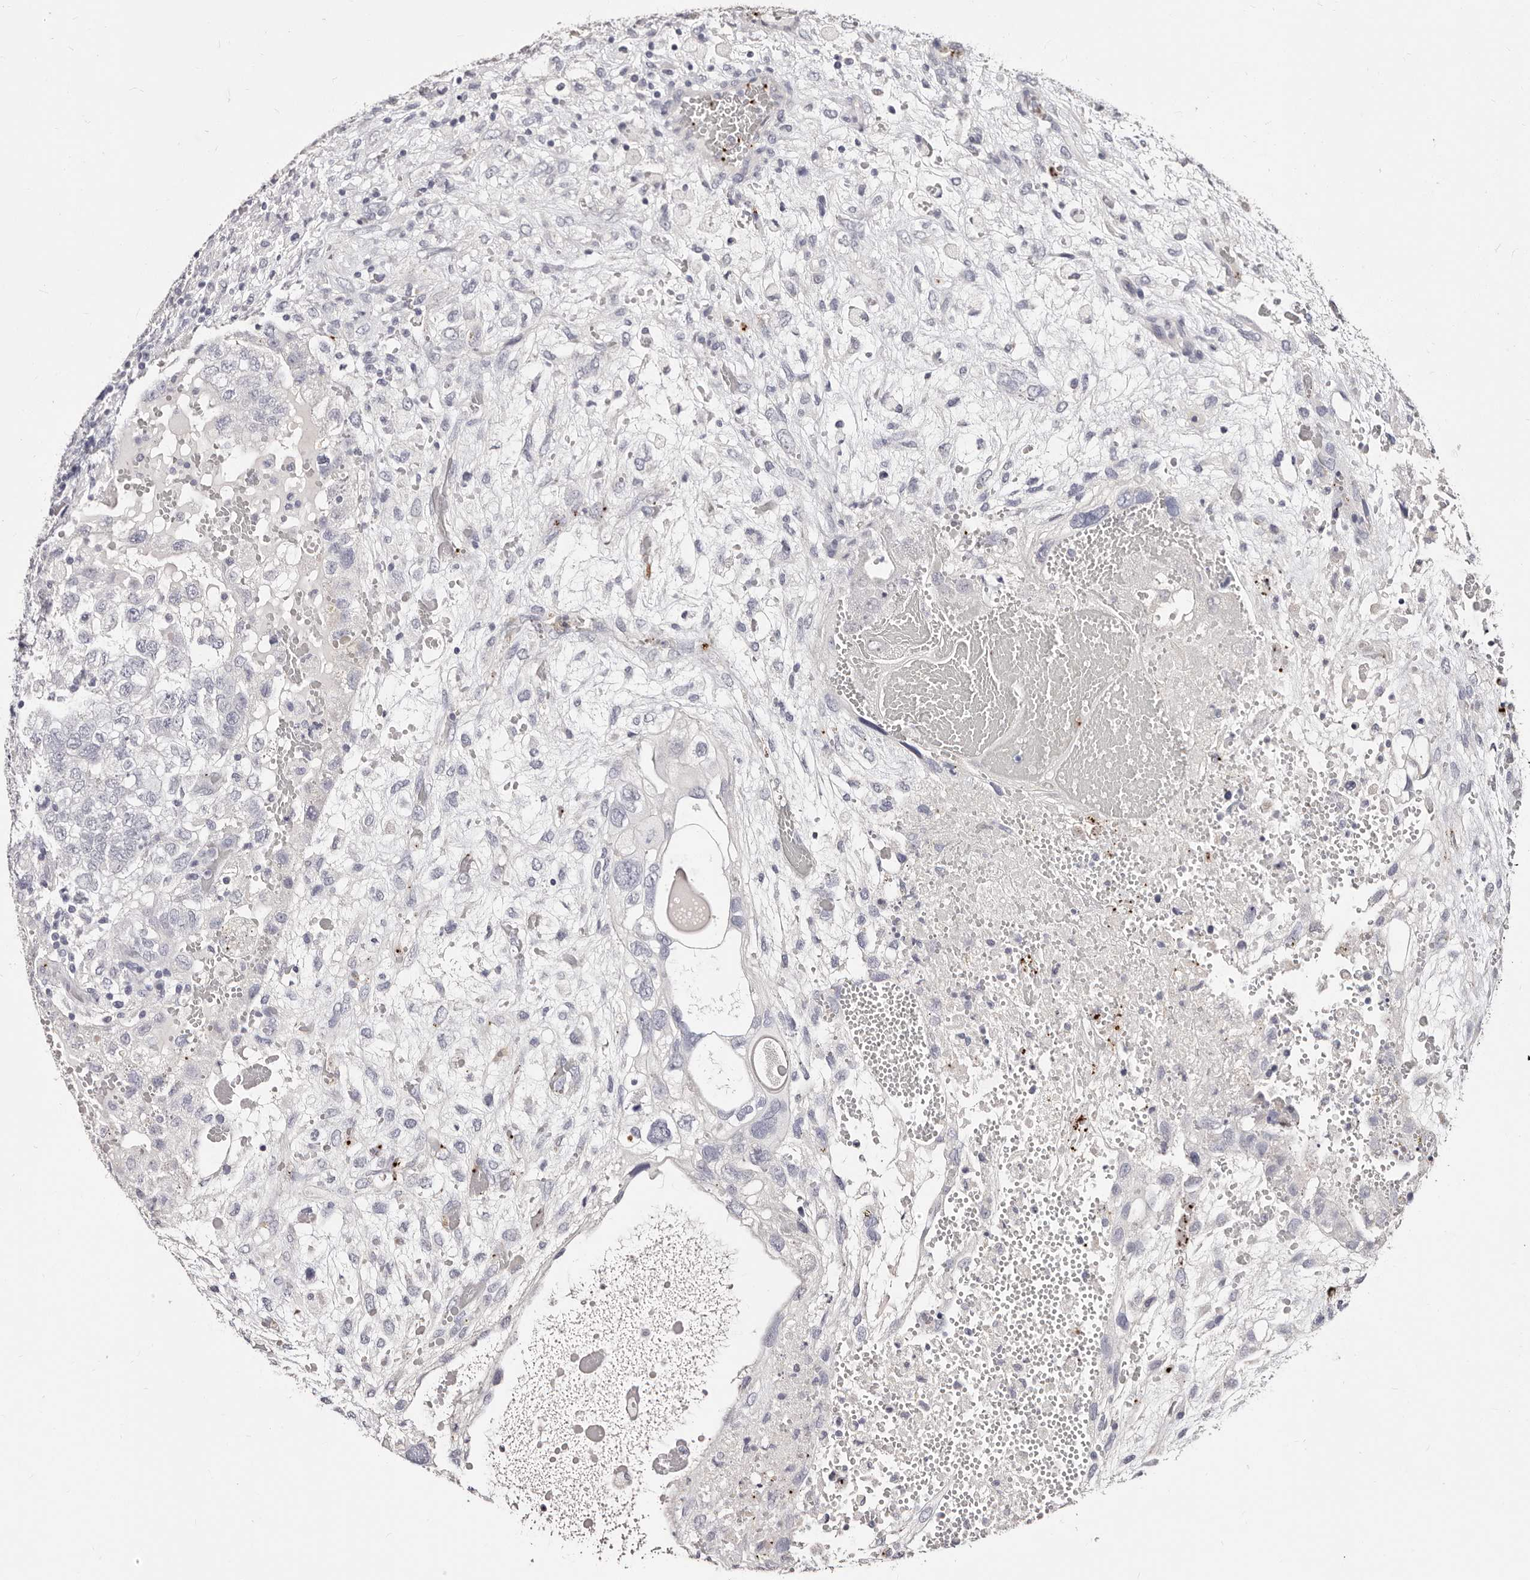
{"staining": {"intensity": "negative", "quantity": "none", "location": "none"}, "tissue": "testis cancer", "cell_type": "Tumor cells", "image_type": "cancer", "snomed": [{"axis": "morphology", "description": "Carcinoma, Embryonal, NOS"}, {"axis": "topography", "description": "Testis"}], "caption": "Image shows no protein expression in tumor cells of testis embryonal carcinoma tissue.", "gene": "PF4", "patient": {"sex": "male", "age": 36}}